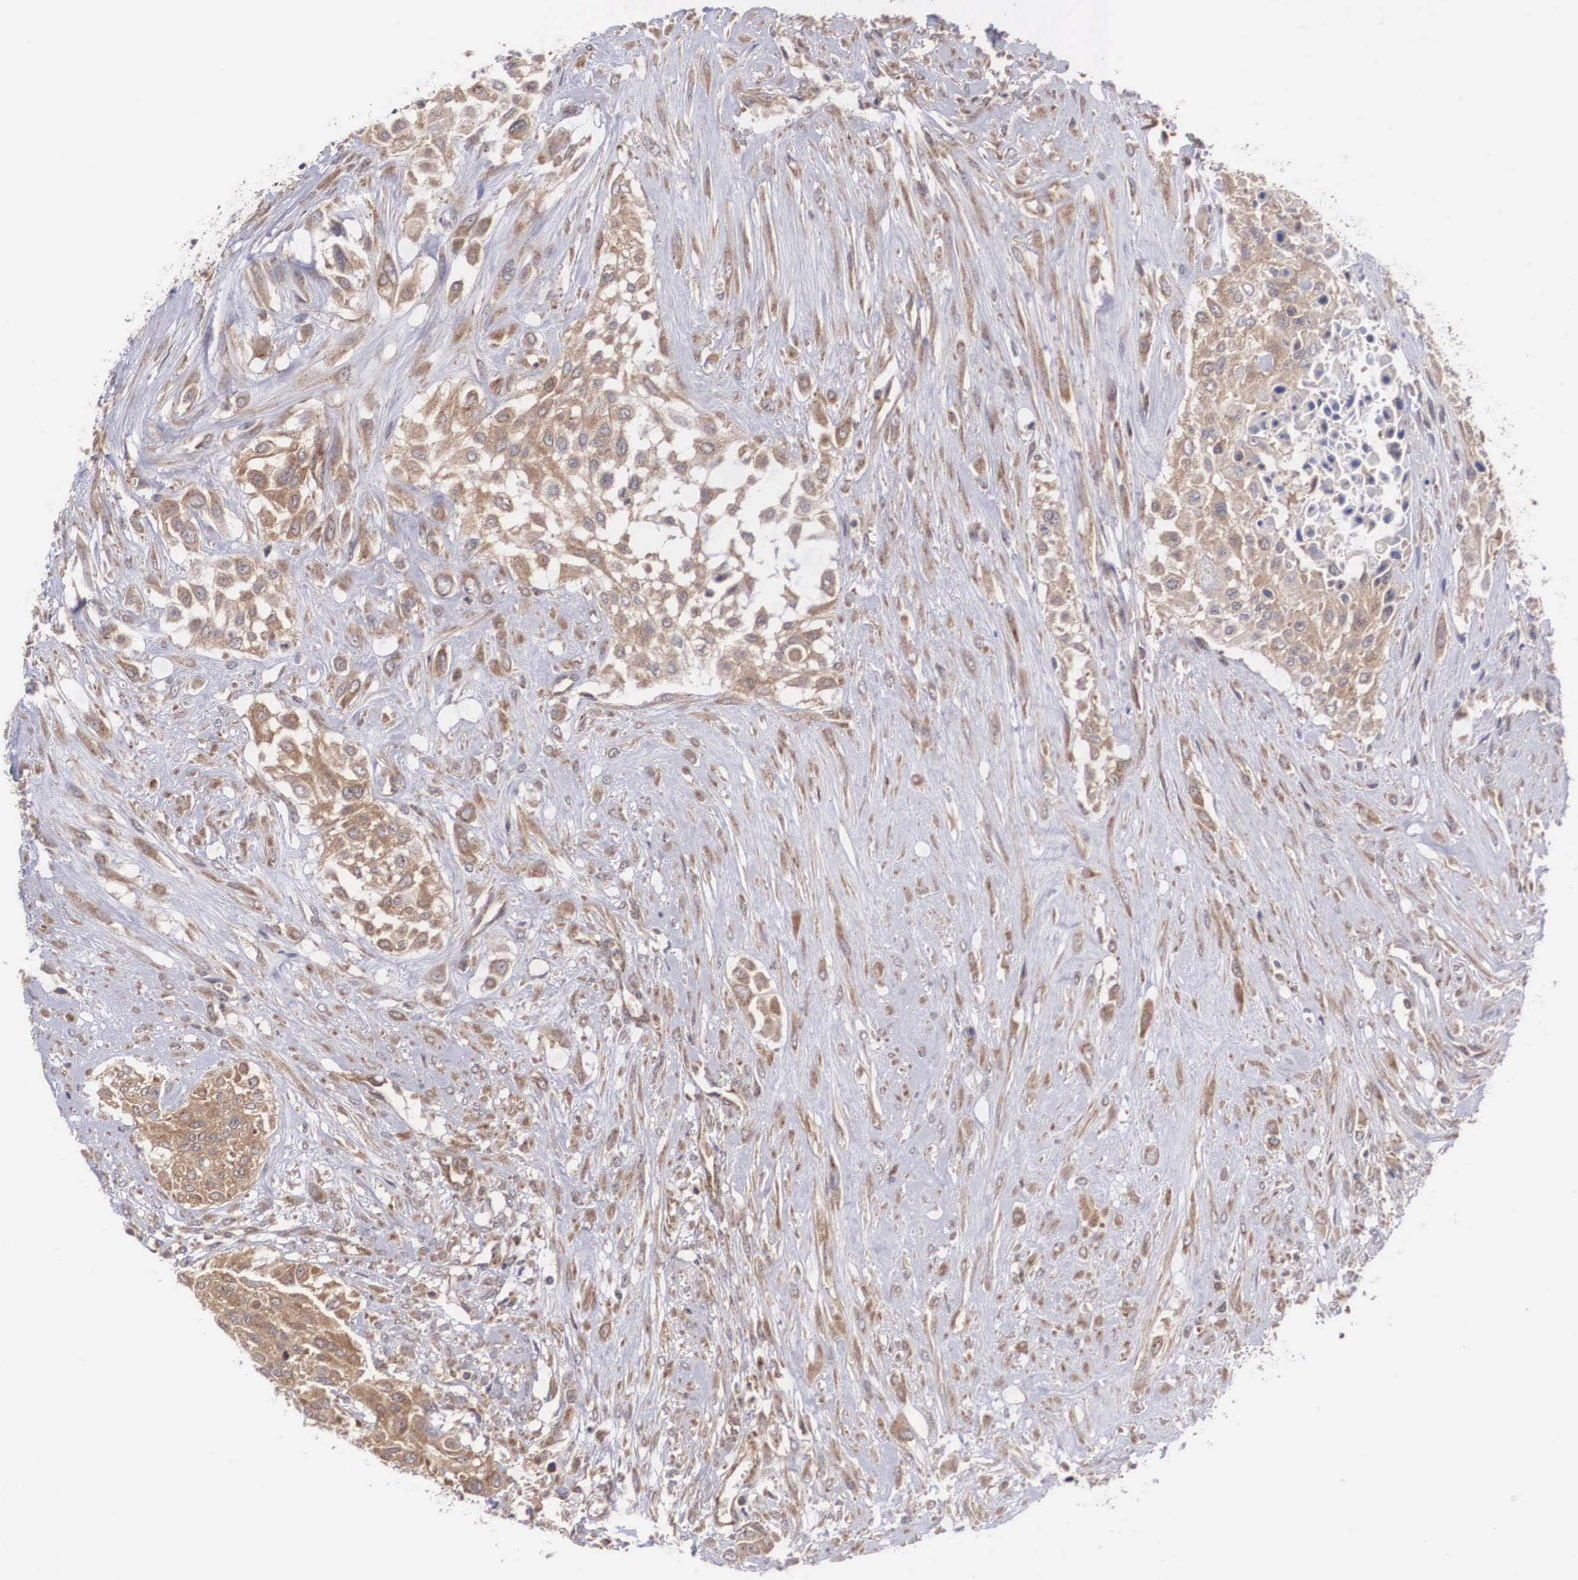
{"staining": {"intensity": "moderate", "quantity": ">75%", "location": "cytoplasmic/membranous"}, "tissue": "urothelial cancer", "cell_type": "Tumor cells", "image_type": "cancer", "snomed": [{"axis": "morphology", "description": "Urothelial carcinoma, High grade"}, {"axis": "topography", "description": "Urinary bladder"}], "caption": "Urothelial carcinoma (high-grade) stained for a protein (brown) displays moderate cytoplasmic/membranous positive staining in approximately >75% of tumor cells.", "gene": "DHRS1", "patient": {"sex": "male", "age": 57}}